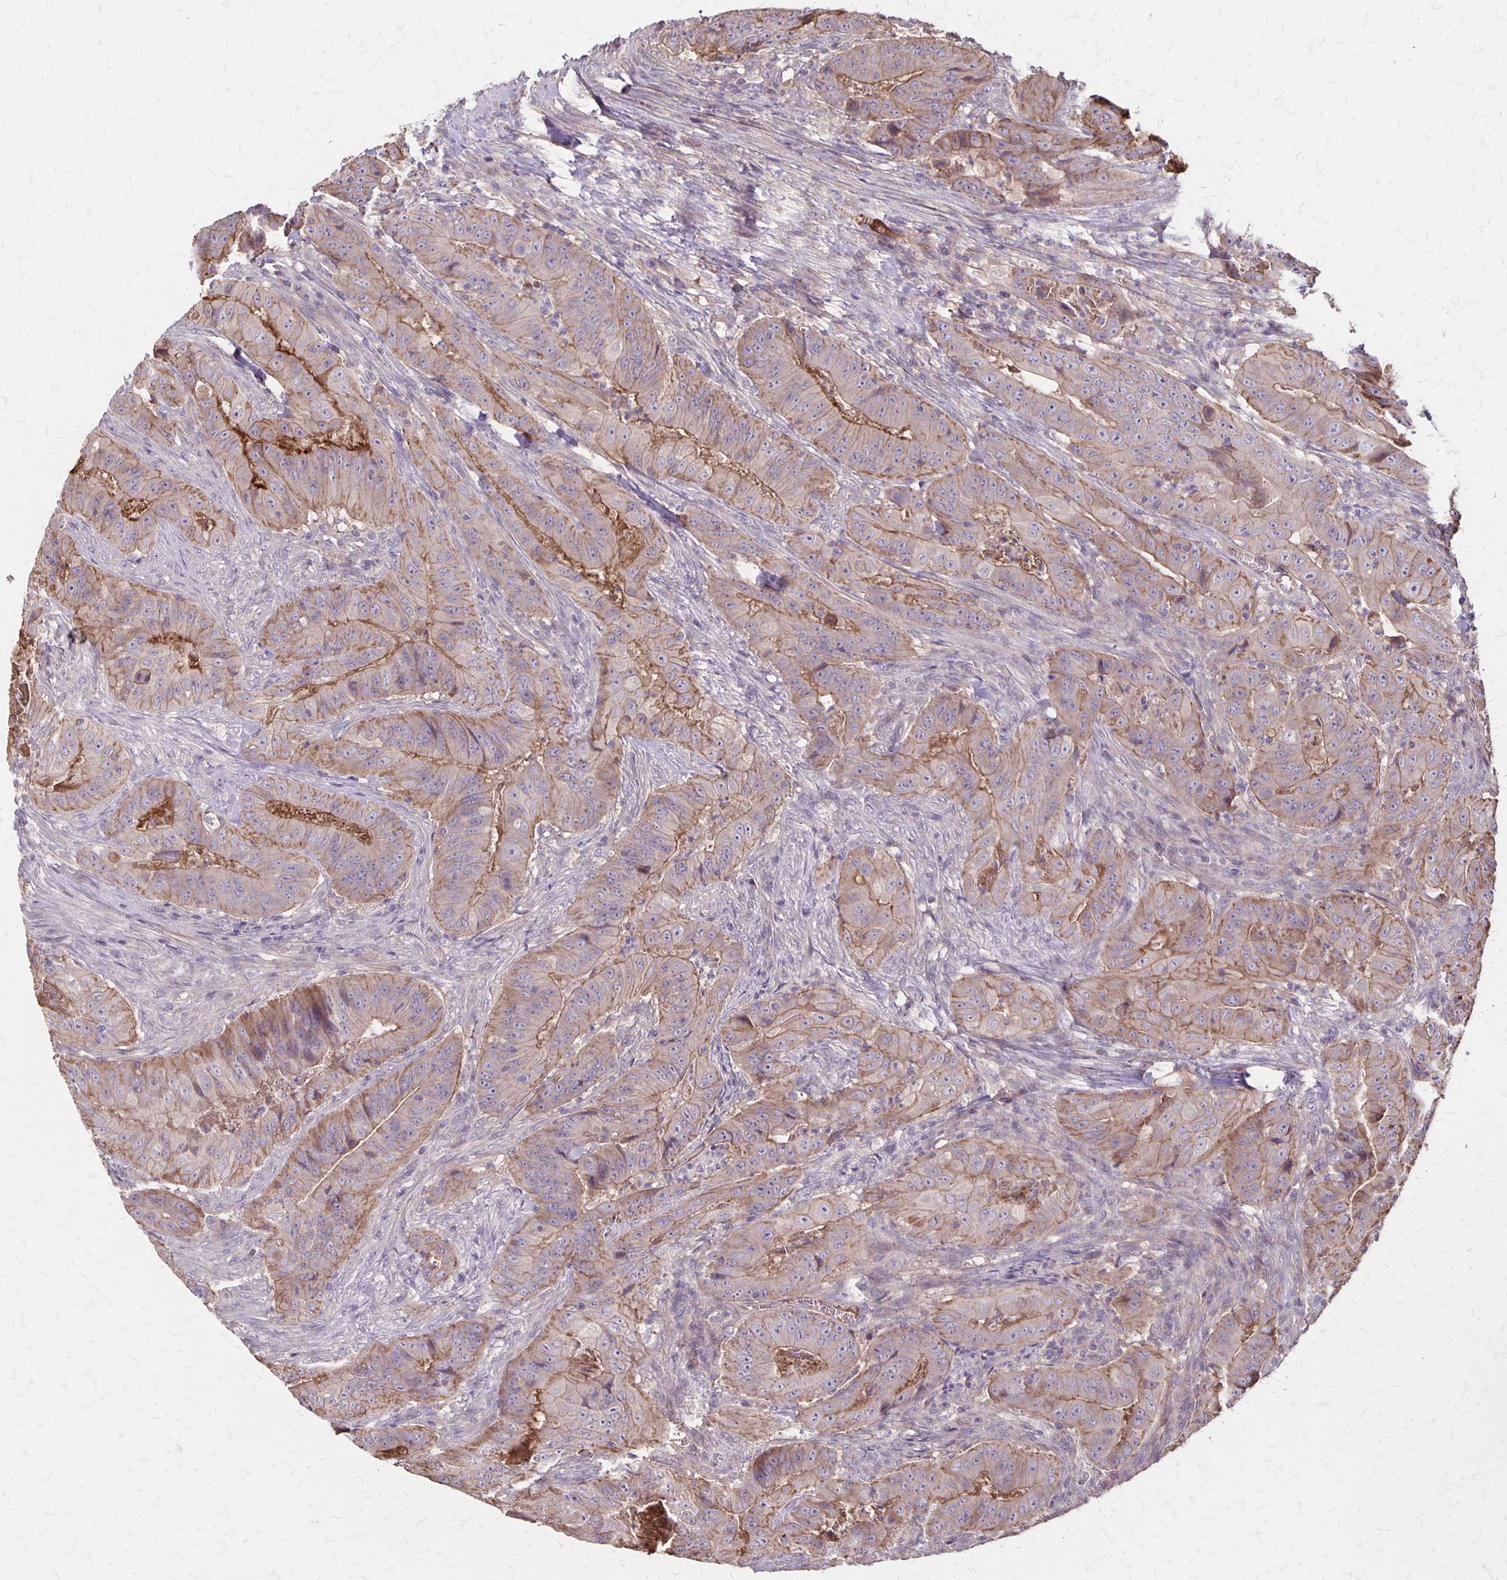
{"staining": {"intensity": "moderate", "quantity": ">75%", "location": "cytoplasmic/membranous"}, "tissue": "colorectal cancer", "cell_type": "Tumor cells", "image_type": "cancer", "snomed": [{"axis": "morphology", "description": "Adenocarcinoma, NOS"}, {"axis": "topography", "description": "Colon"}], "caption": "Colorectal cancer was stained to show a protein in brown. There is medium levels of moderate cytoplasmic/membranous positivity in approximately >75% of tumor cells.", "gene": "PROM2", "patient": {"sex": "male", "age": 33}}